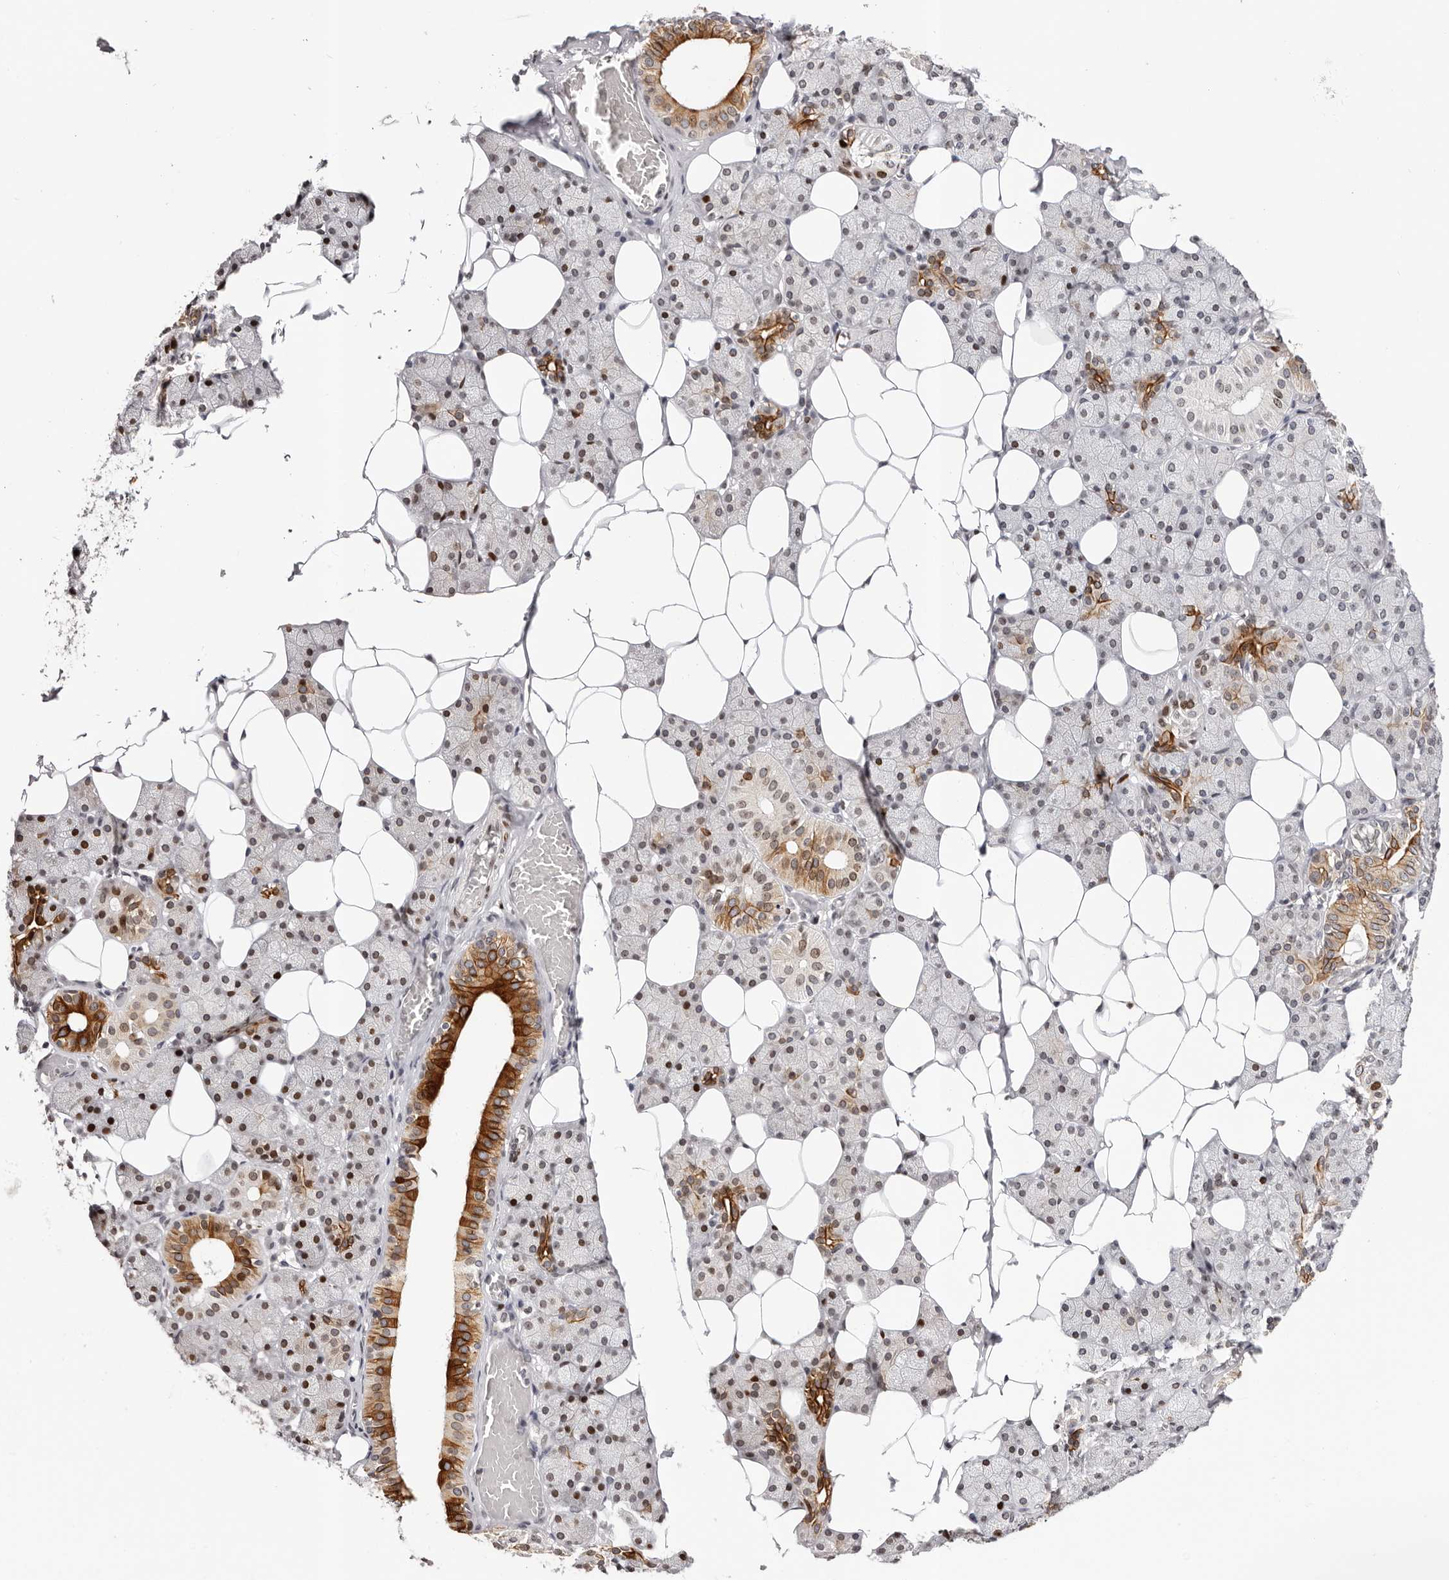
{"staining": {"intensity": "strong", "quantity": "25%-75%", "location": "cytoplasmic/membranous,nuclear"}, "tissue": "salivary gland", "cell_type": "Glandular cells", "image_type": "normal", "snomed": [{"axis": "morphology", "description": "Normal tissue, NOS"}, {"axis": "topography", "description": "Salivary gland"}], "caption": "Human salivary gland stained with a protein marker shows strong staining in glandular cells.", "gene": "NUP153", "patient": {"sex": "female", "age": 33}}